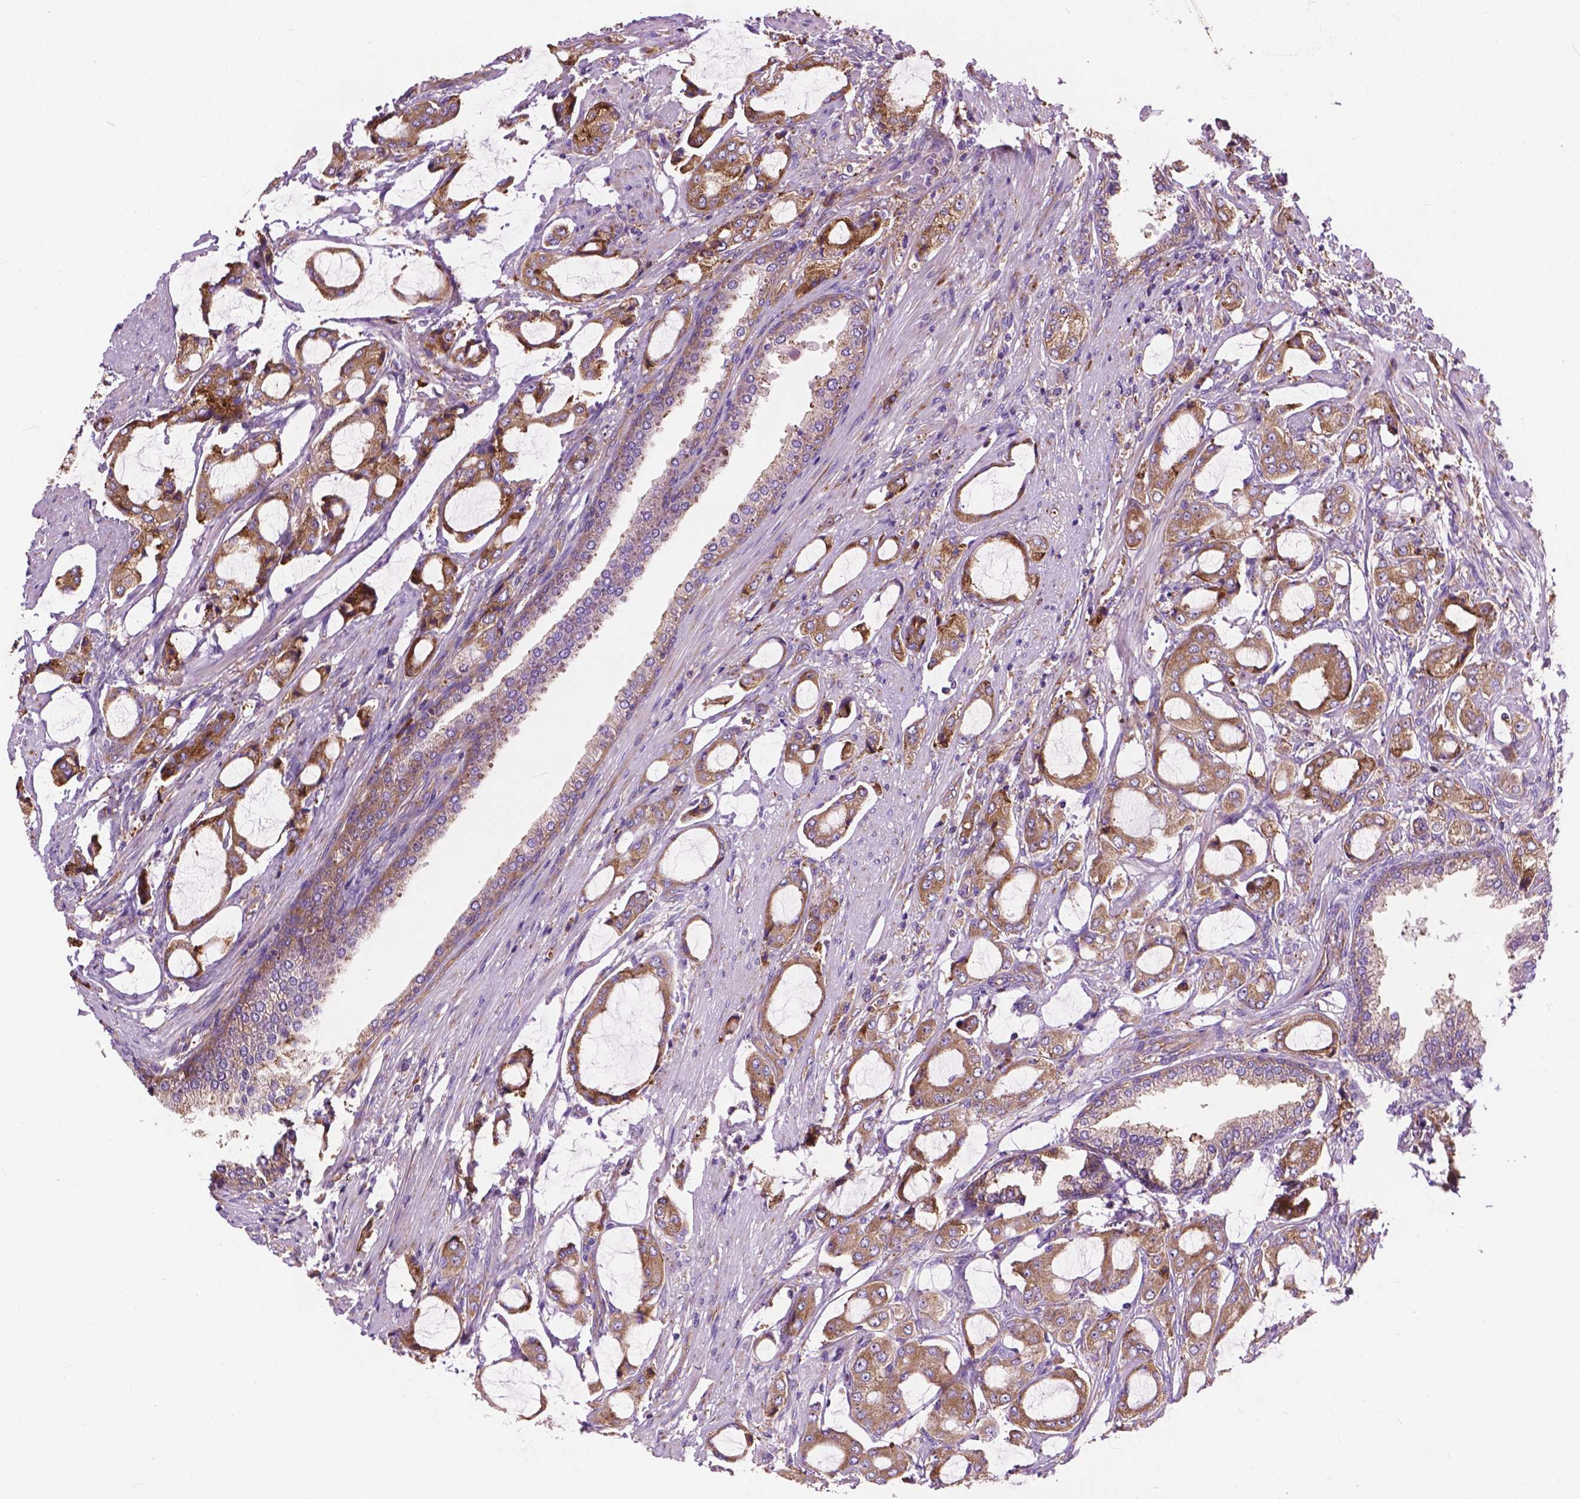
{"staining": {"intensity": "moderate", "quantity": ">75%", "location": "cytoplasmic/membranous"}, "tissue": "prostate cancer", "cell_type": "Tumor cells", "image_type": "cancer", "snomed": [{"axis": "morphology", "description": "Adenocarcinoma, NOS"}, {"axis": "topography", "description": "Prostate"}], "caption": "IHC histopathology image of prostate adenocarcinoma stained for a protein (brown), which exhibits medium levels of moderate cytoplasmic/membranous staining in approximately >75% of tumor cells.", "gene": "RPL37A", "patient": {"sex": "male", "age": 63}}